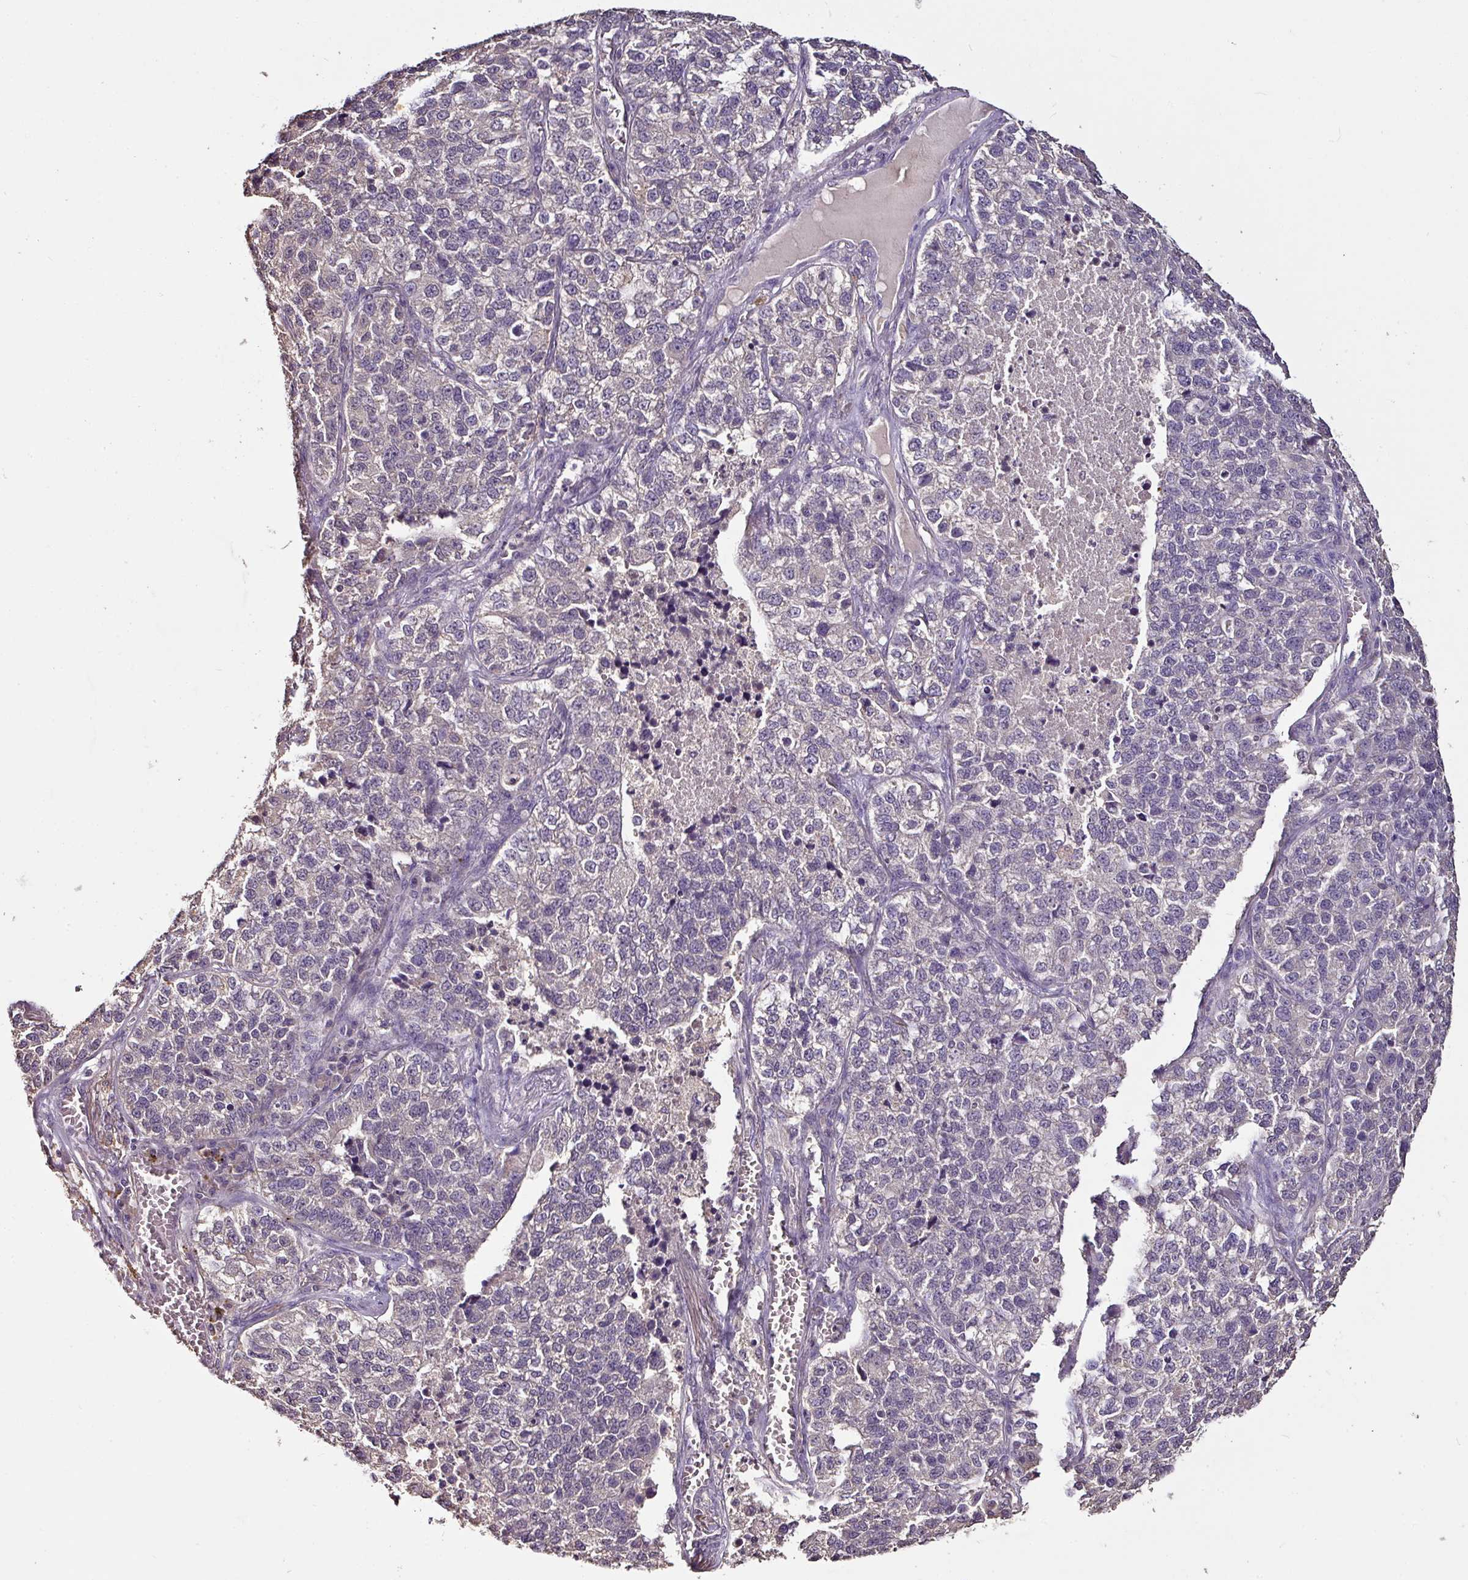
{"staining": {"intensity": "negative", "quantity": "none", "location": "none"}, "tissue": "lung cancer", "cell_type": "Tumor cells", "image_type": "cancer", "snomed": [{"axis": "morphology", "description": "Adenocarcinoma, NOS"}, {"axis": "topography", "description": "Lung"}], "caption": "High power microscopy photomicrograph of an IHC histopathology image of lung cancer (adenocarcinoma), revealing no significant expression in tumor cells.", "gene": "RPL38", "patient": {"sex": "male", "age": 49}}